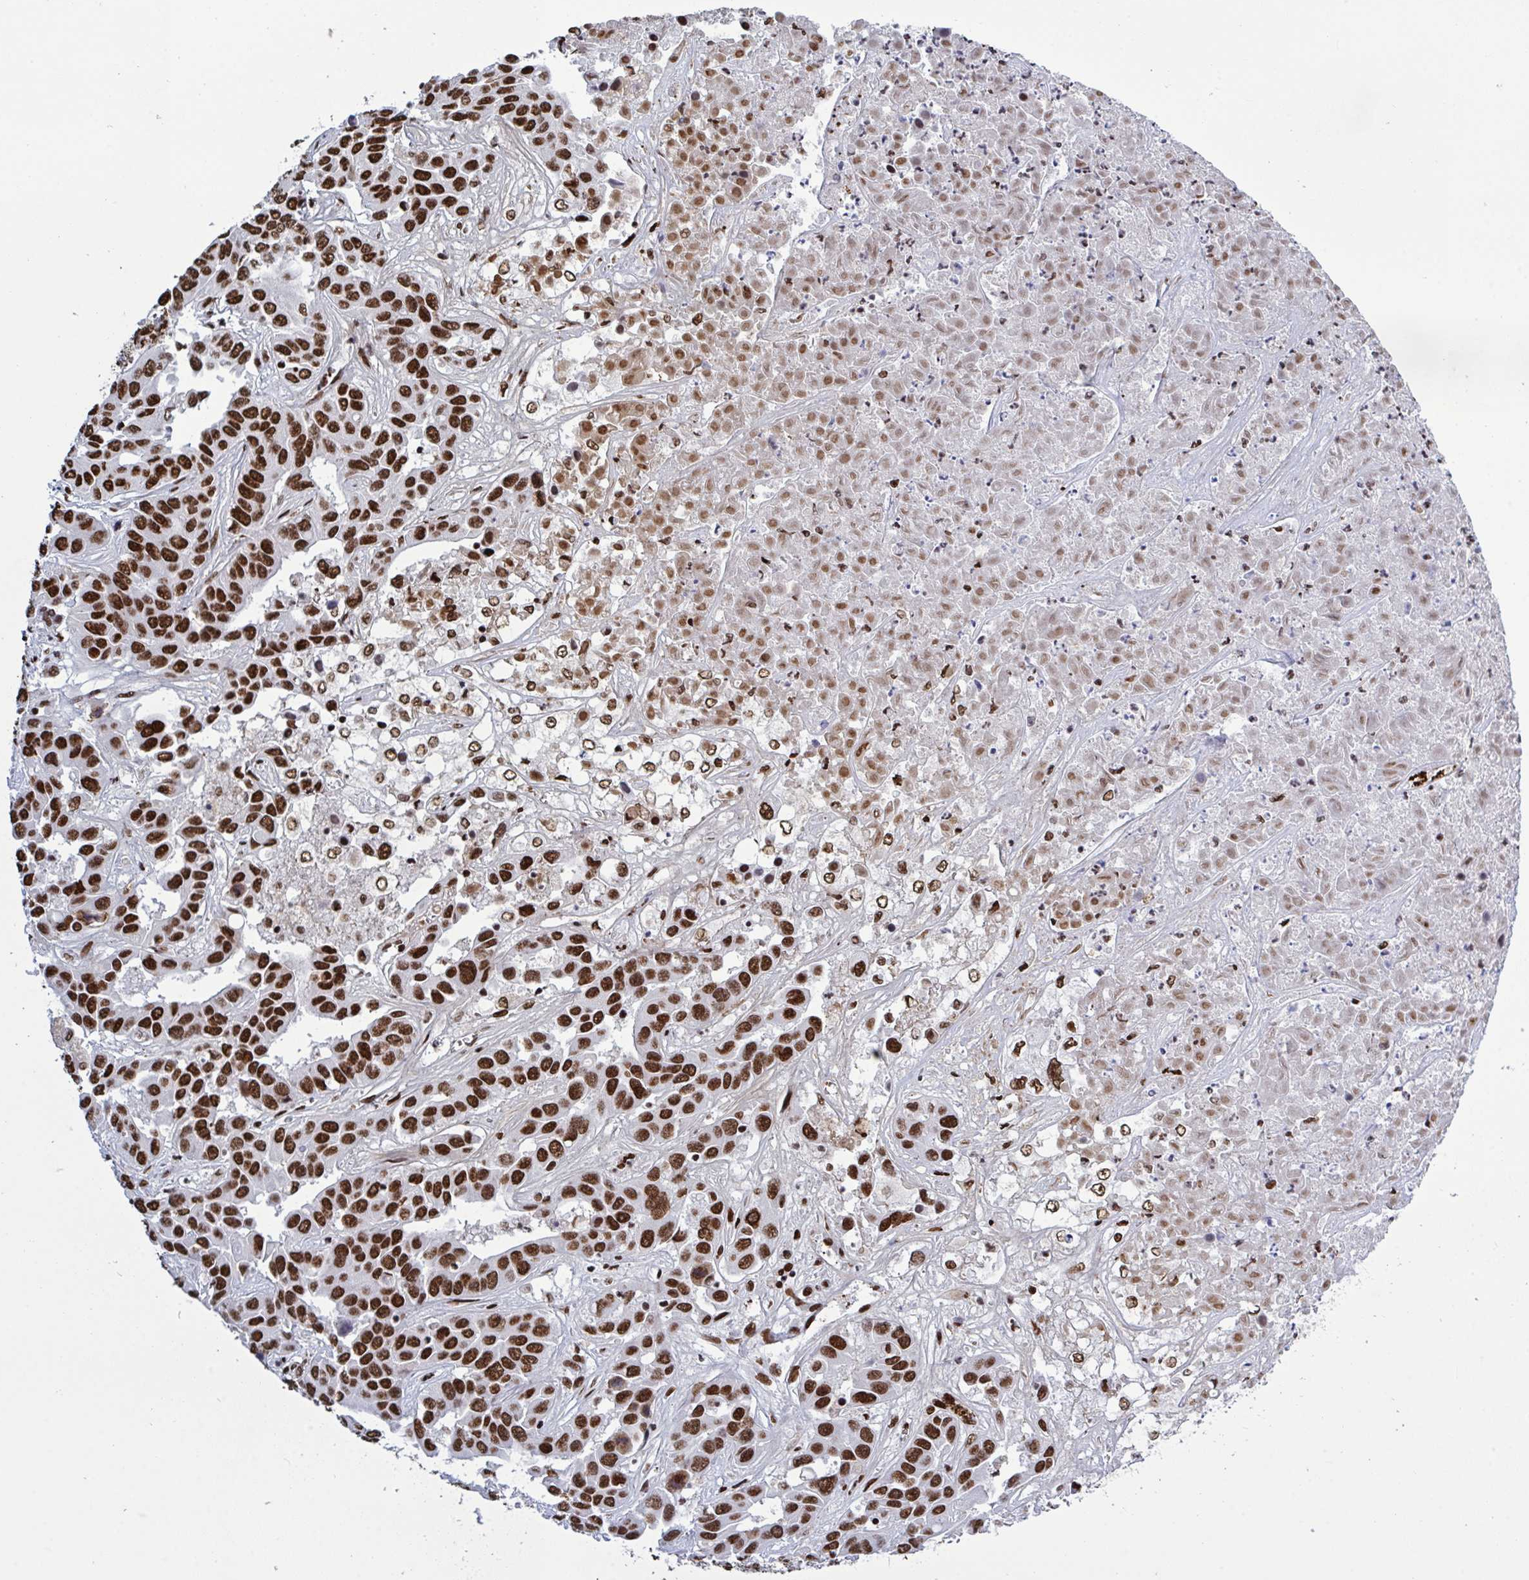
{"staining": {"intensity": "strong", "quantity": ">75%", "location": "nuclear"}, "tissue": "liver cancer", "cell_type": "Tumor cells", "image_type": "cancer", "snomed": [{"axis": "morphology", "description": "Cholangiocarcinoma"}, {"axis": "topography", "description": "Liver"}], "caption": "Immunohistochemistry (IHC) micrograph of neoplastic tissue: liver cholangiocarcinoma stained using immunohistochemistry (IHC) displays high levels of strong protein expression localized specifically in the nuclear of tumor cells, appearing as a nuclear brown color.", "gene": "ZNF607", "patient": {"sex": "female", "age": 52}}